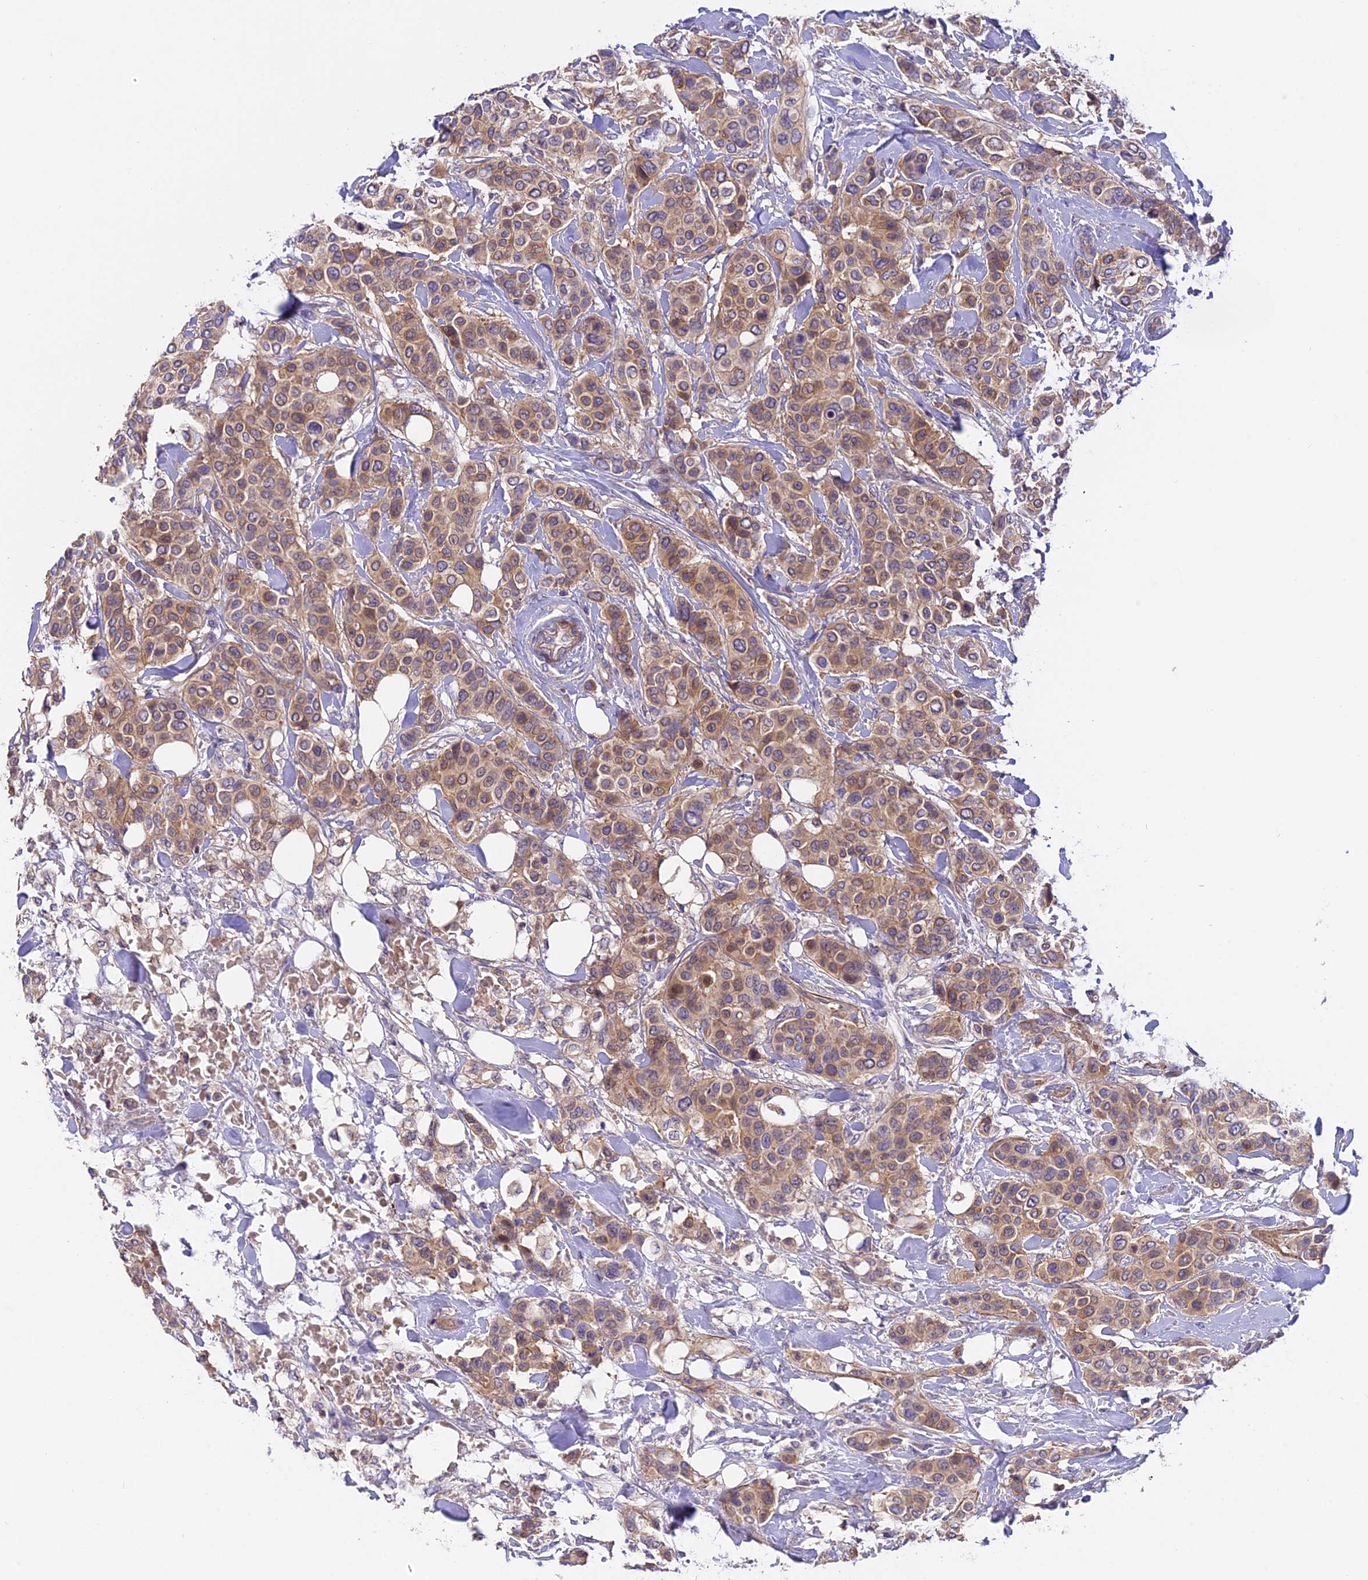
{"staining": {"intensity": "moderate", "quantity": ">75%", "location": "cytoplasmic/membranous"}, "tissue": "breast cancer", "cell_type": "Tumor cells", "image_type": "cancer", "snomed": [{"axis": "morphology", "description": "Lobular carcinoma"}, {"axis": "topography", "description": "Breast"}], "caption": "Immunohistochemistry (IHC) histopathology image of neoplastic tissue: lobular carcinoma (breast) stained using IHC displays medium levels of moderate protein expression localized specifically in the cytoplasmic/membranous of tumor cells, appearing as a cytoplasmic/membranous brown color.", "gene": "FAM98C", "patient": {"sex": "female", "age": 51}}